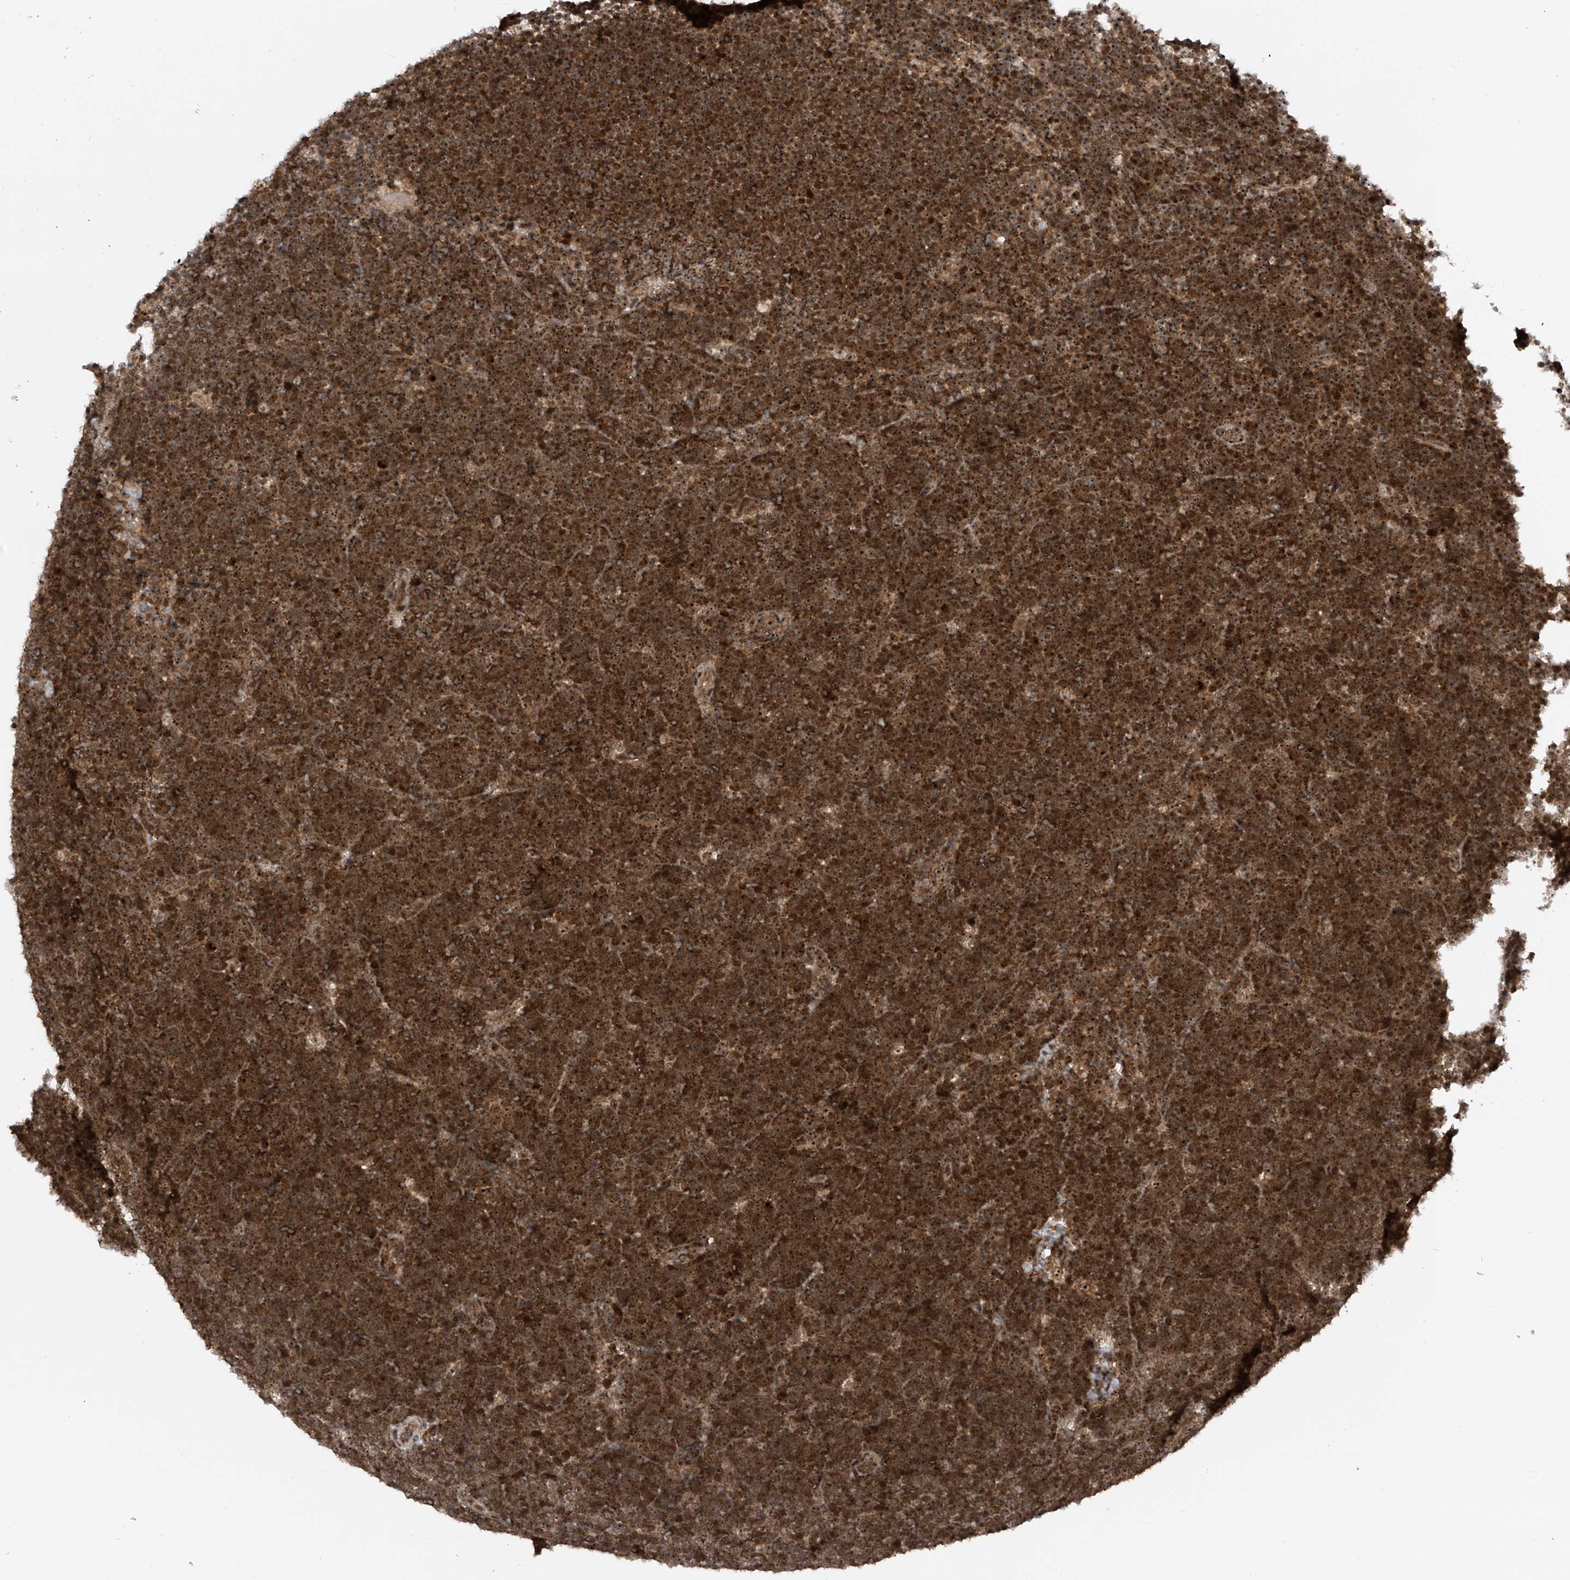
{"staining": {"intensity": "strong", "quantity": ">75%", "location": "cytoplasmic/membranous,nuclear"}, "tissue": "lymphoma", "cell_type": "Tumor cells", "image_type": "cancer", "snomed": [{"axis": "morphology", "description": "Malignant lymphoma, non-Hodgkin's type, High grade"}, {"axis": "topography", "description": "Lymph node"}], "caption": "A high-resolution histopathology image shows IHC staining of high-grade malignant lymphoma, non-Hodgkin's type, which reveals strong cytoplasmic/membranous and nuclear positivity in about >75% of tumor cells.", "gene": "C1orf131", "patient": {"sex": "male", "age": 13}}